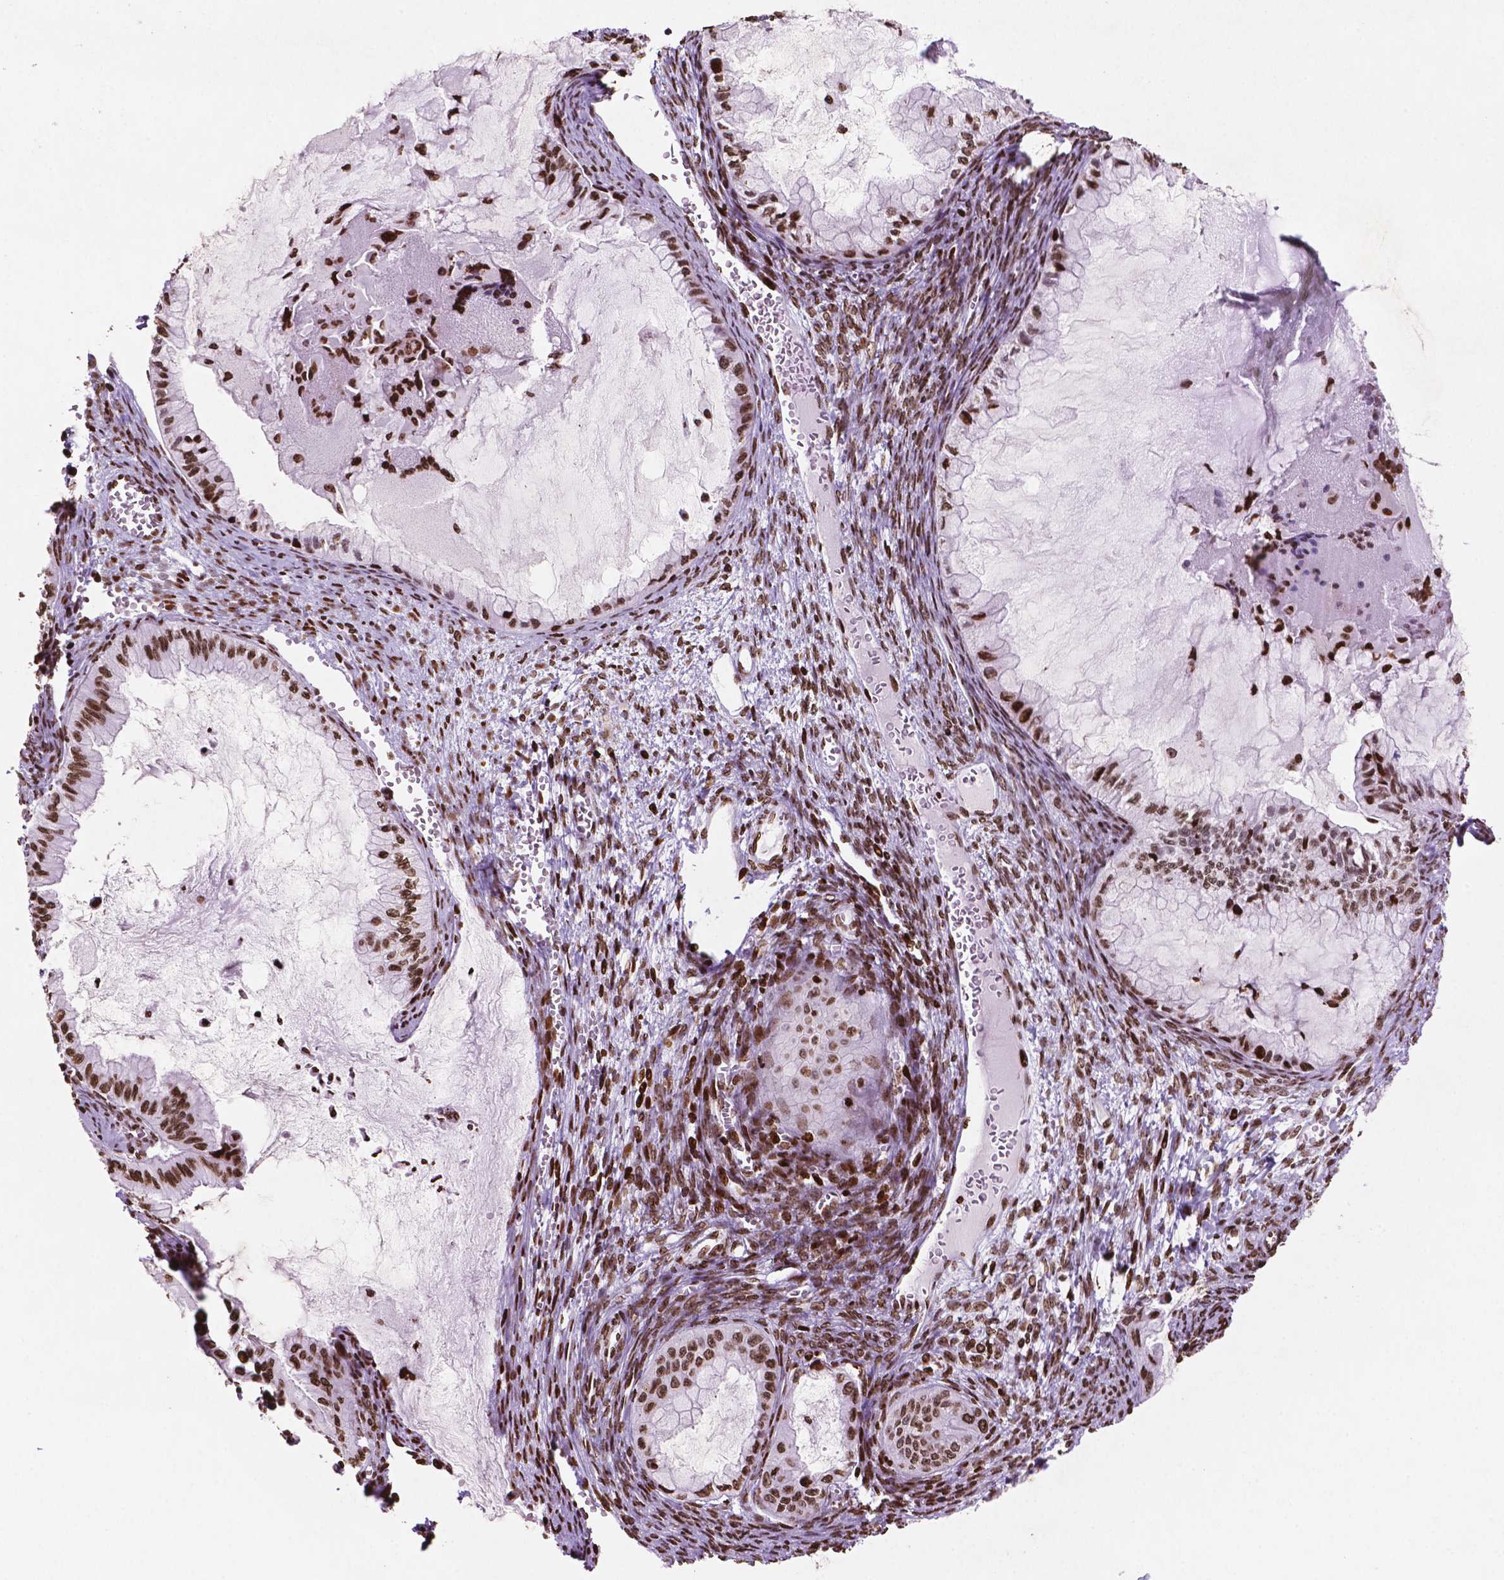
{"staining": {"intensity": "moderate", "quantity": ">75%", "location": "nuclear"}, "tissue": "ovarian cancer", "cell_type": "Tumor cells", "image_type": "cancer", "snomed": [{"axis": "morphology", "description": "Cystadenocarcinoma, mucinous, NOS"}, {"axis": "topography", "description": "Ovary"}], "caption": "Ovarian cancer (mucinous cystadenocarcinoma) tissue reveals moderate nuclear expression in about >75% of tumor cells, visualized by immunohistochemistry. The staining was performed using DAB, with brown indicating positive protein expression. Nuclei are stained blue with hematoxylin.", "gene": "TMEM250", "patient": {"sex": "female", "age": 72}}